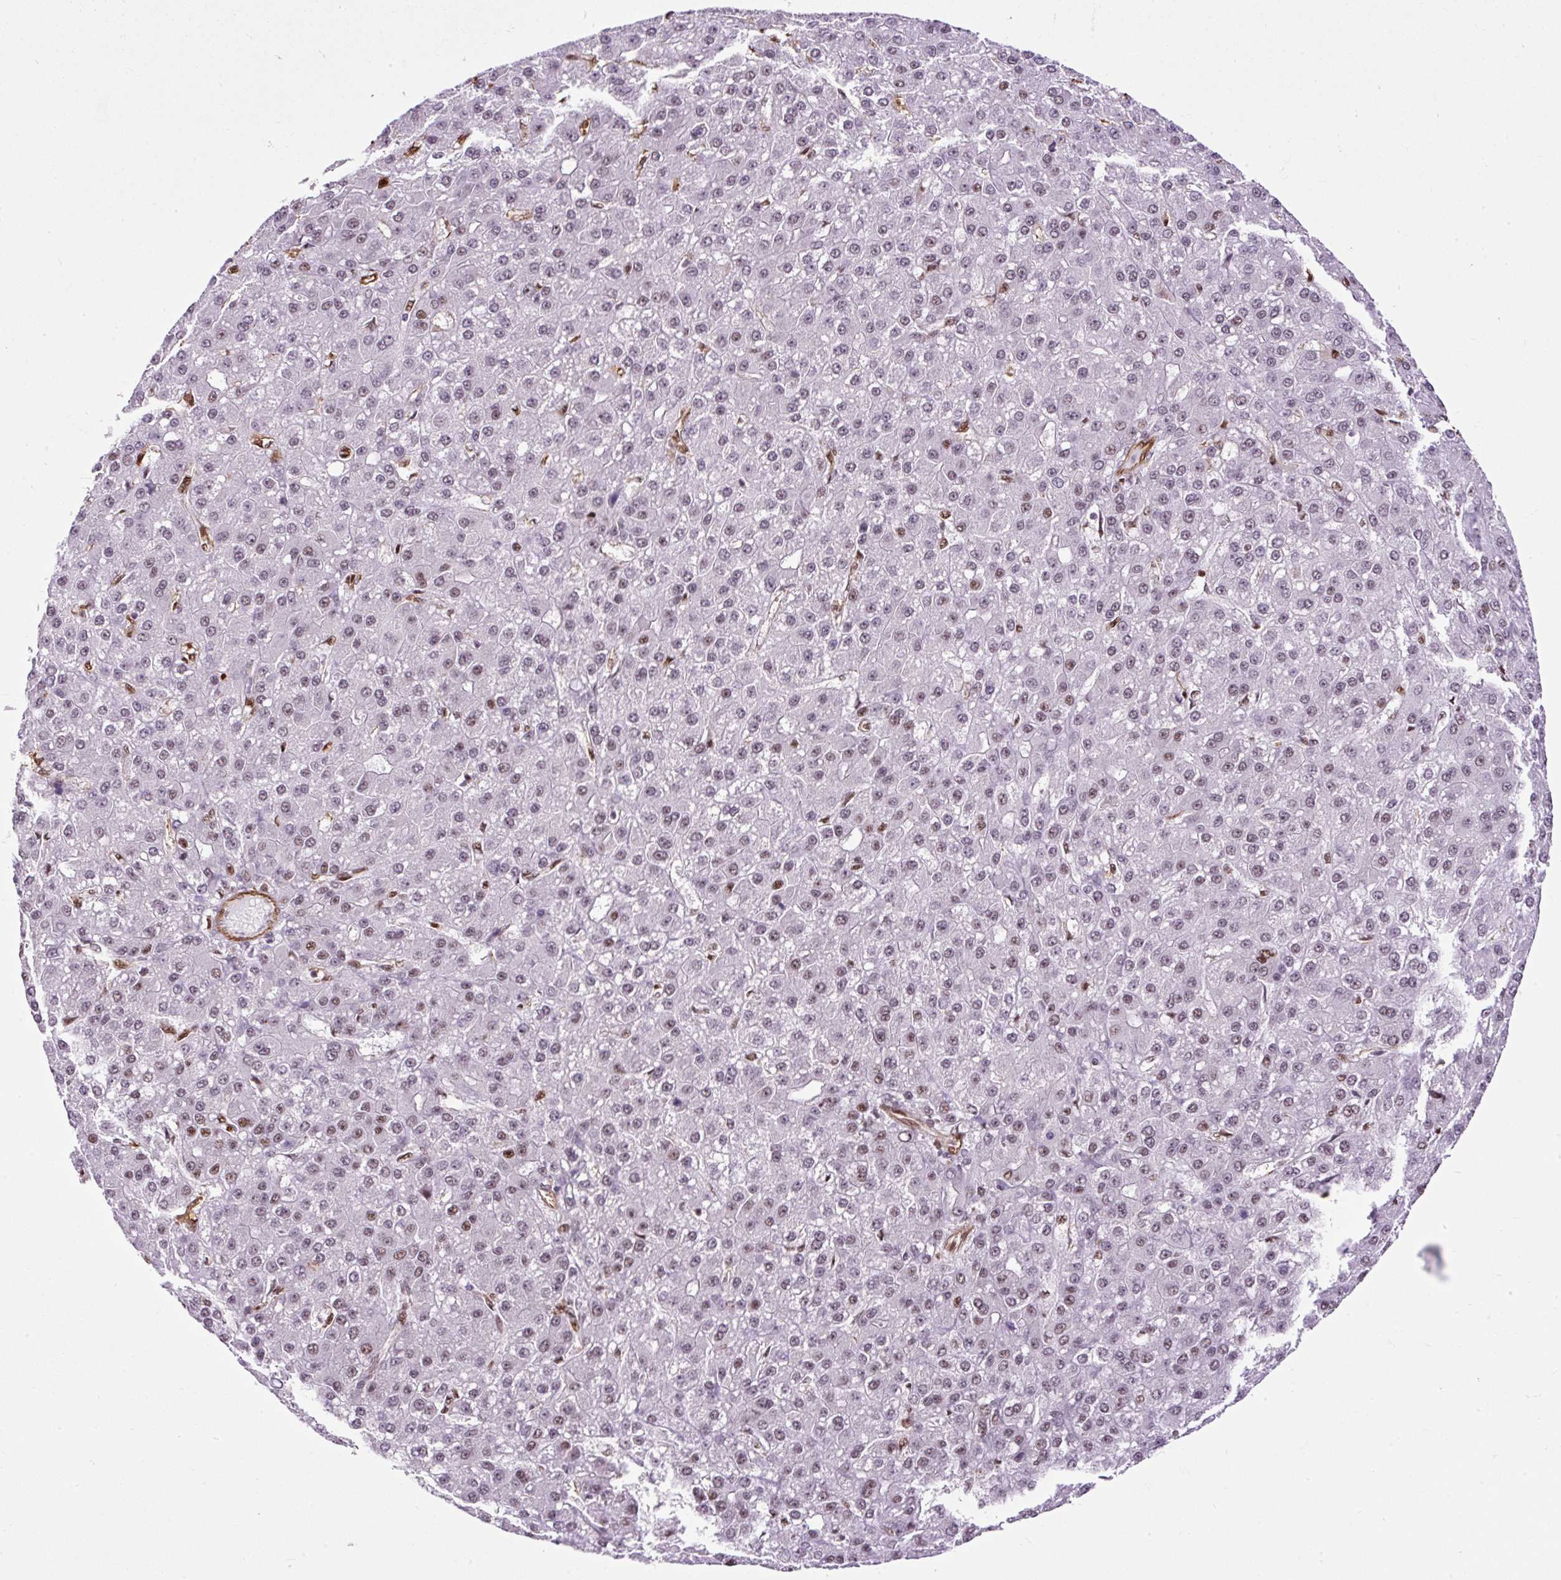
{"staining": {"intensity": "weak", "quantity": ">75%", "location": "nuclear"}, "tissue": "liver cancer", "cell_type": "Tumor cells", "image_type": "cancer", "snomed": [{"axis": "morphology", "description": "Carcinoma, Hepatocellular, NOS"}, {"axis": "topography", "description": "Liver"}], "caption": "Human hepatocellular carcinoma (liver) stained for a protein (brown) displays weak nuclear positive expression in about >75% of tumor cells.", "gene": "LUC7L2", "patient": {"sex": "male", "age": 67}}